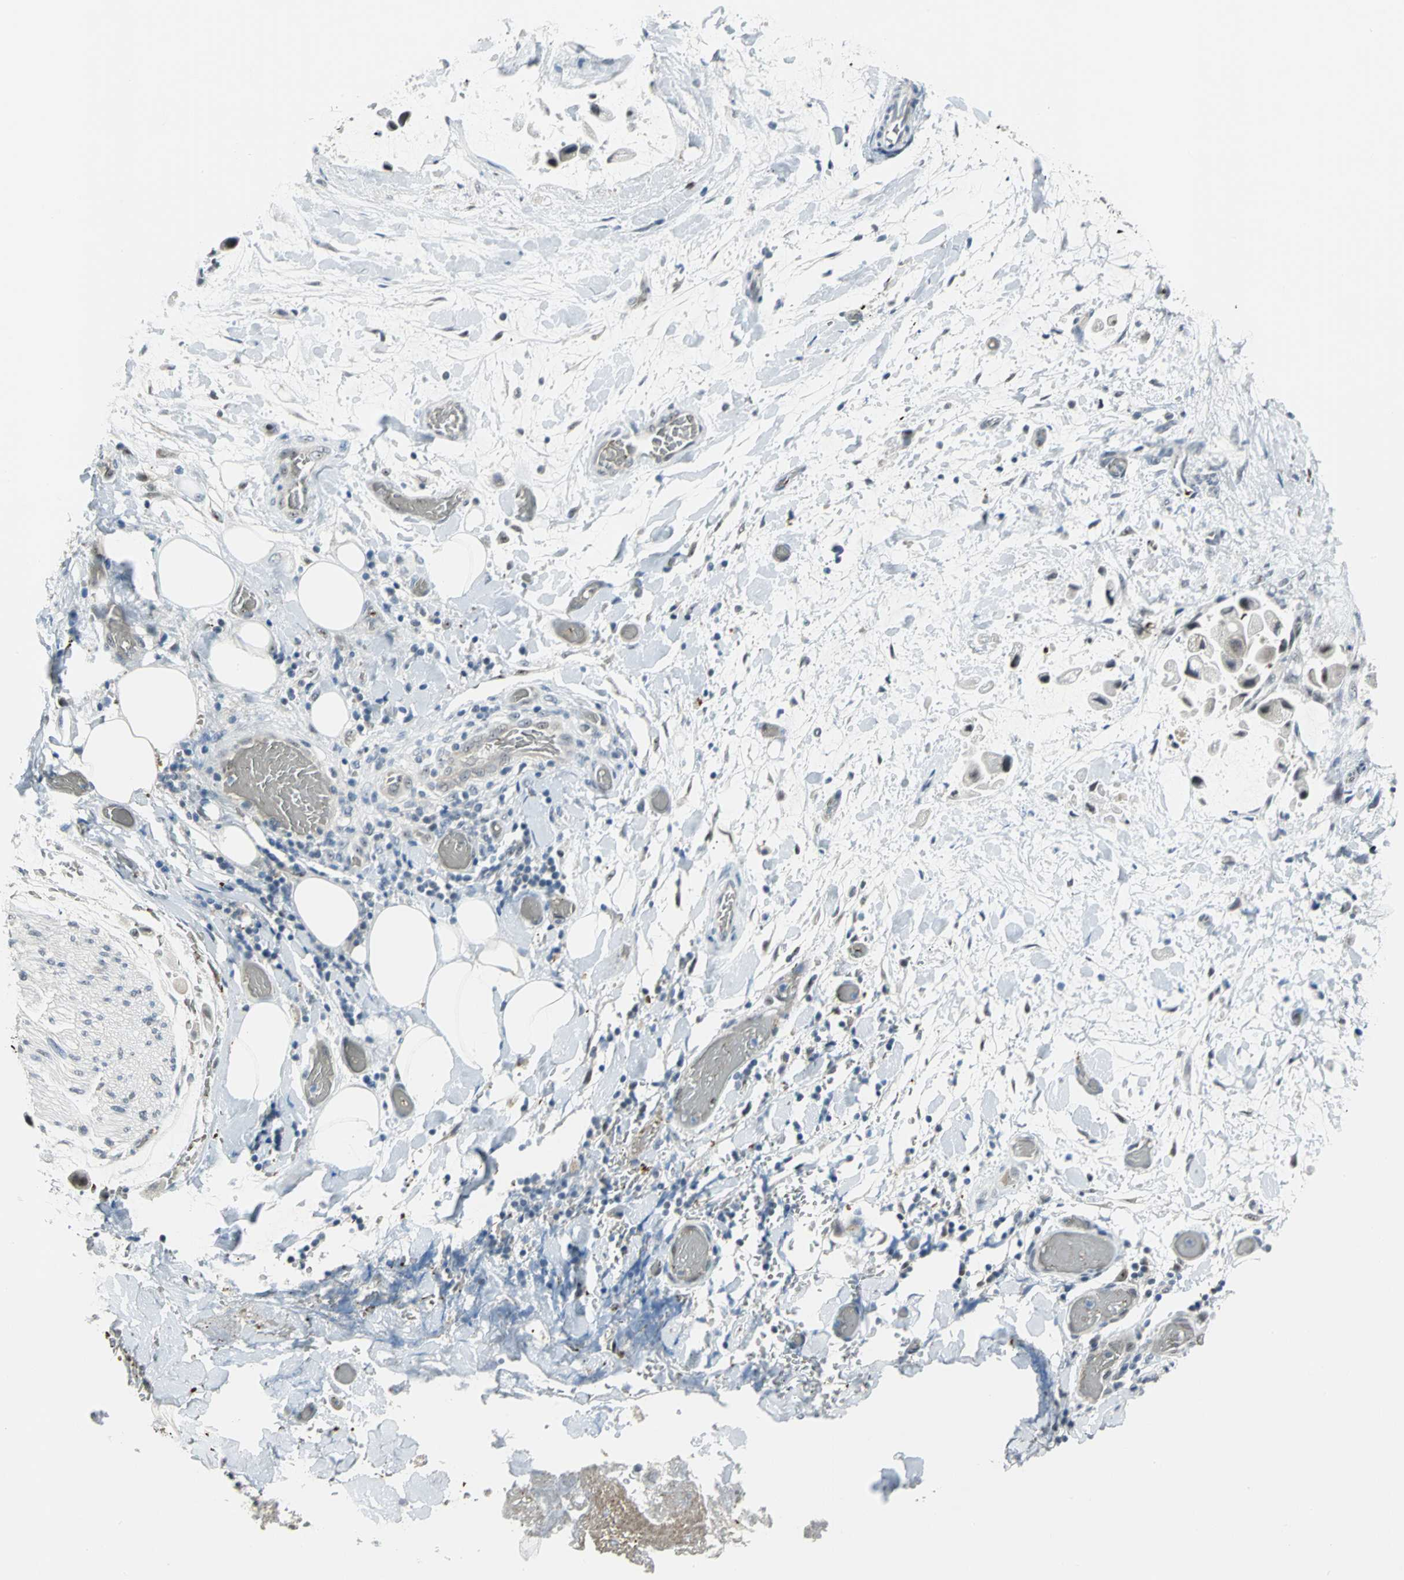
{"staining": {"intensity": "negative", "quantity": "none", "location": "none"}, "tissue": "adipose tissue", "cell_type": "Adipocytes", "image_type": "normal", "snomed": [{"axis": "morphology", "description": "Normal tissue, NOS"}, {"axis": "morphology", "description": "Cholangiocarcinoma"}, {"axis": "topography", "description": "Liver"}, {"axis": "topography", "description": "Peripheral nerve tissue"}], "caption": "Immunohistochemistry photomicrograph of benign adipose tissue stained for a protein (brown), which shows no staining in adipocytes. (Brightfield microscopy of DAB immunohistochemistry at high magnification).", "gene": "GLI3", "patient": {"sex": "male", "age": 50}}